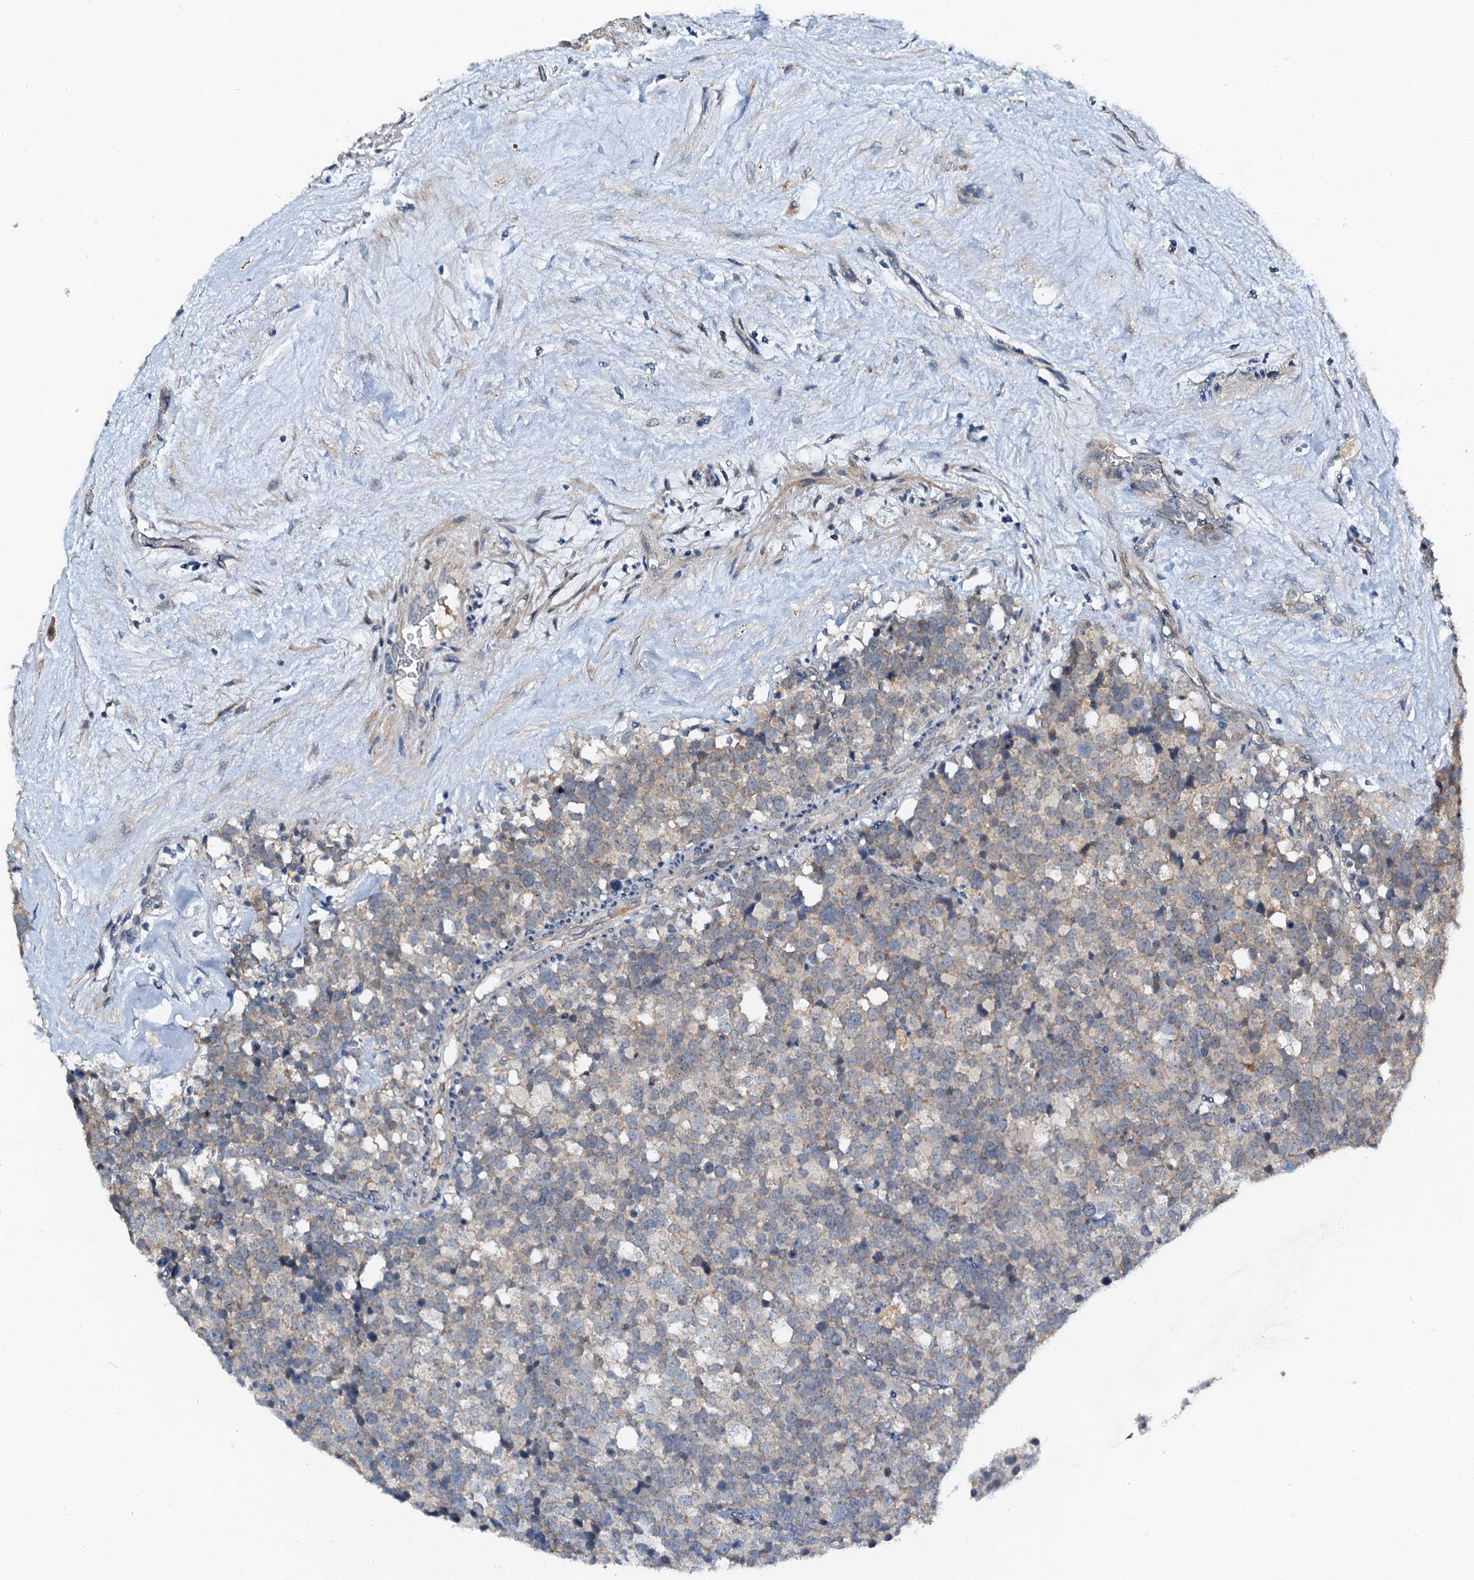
{"staining": {"intensity": "negative", "quantity": "none", "location": "none"}, "tissue": "testis cancer", "cell_type": "Tumor cells", "image_type": "cancer", "snomed": [{"axis": "morphology", "description": "Seminoma, NOS"}, {"axis": "topography", "description": "Testis"}], "caption": "A histopathology image of human seminoma (testis) is negative for staining in tumor cells.", "gene": "ZNF606", "patient": {"sex": "male", "age": 71}}